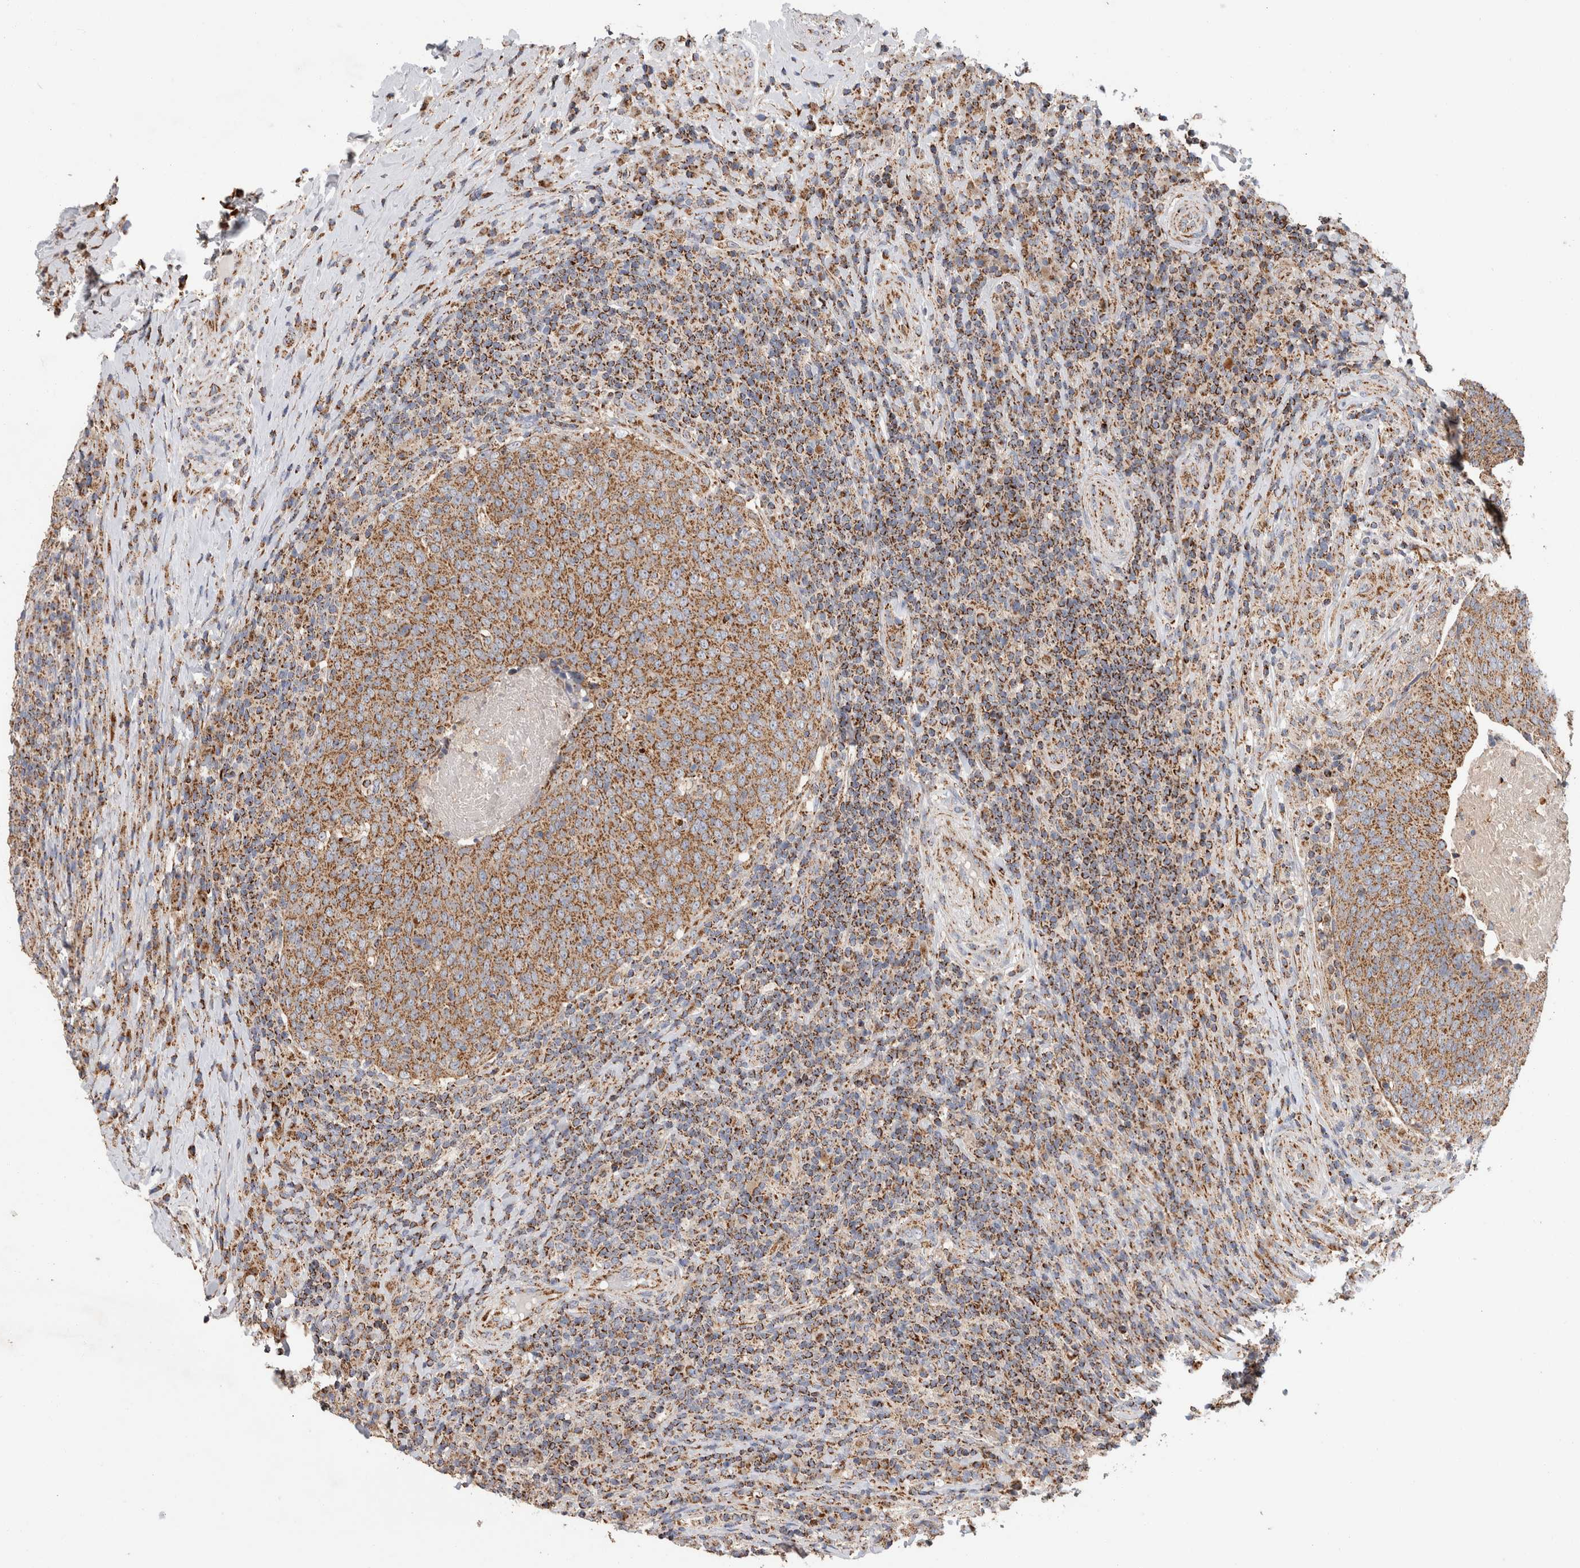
{"staining": {"intensity": "moderate", "quantity": ">75%", "location": "cytoplasmic/membranous"}, "tissue": "head and neck cancer", "cell_type": "Tumor cells", "image_type": "cancer", "snomed": [{"axis": "morphology", "description": "Squamous cell carcinoma, NOS"}, {"axis": "morphology", "description": "Squamous cell carcinoma, metastatic, NOS"}, {"axis": "topography", "description": "Lymph node"}, {"axis": "topography", "description": "Head-Neck"}], "caption": "Human squamous cell carcinoma (head and neck) stained with a protein marker displays moderate staining in tumor cells.", "gene": "IARS2", "patient": {"sex": "male", "age": 62}}